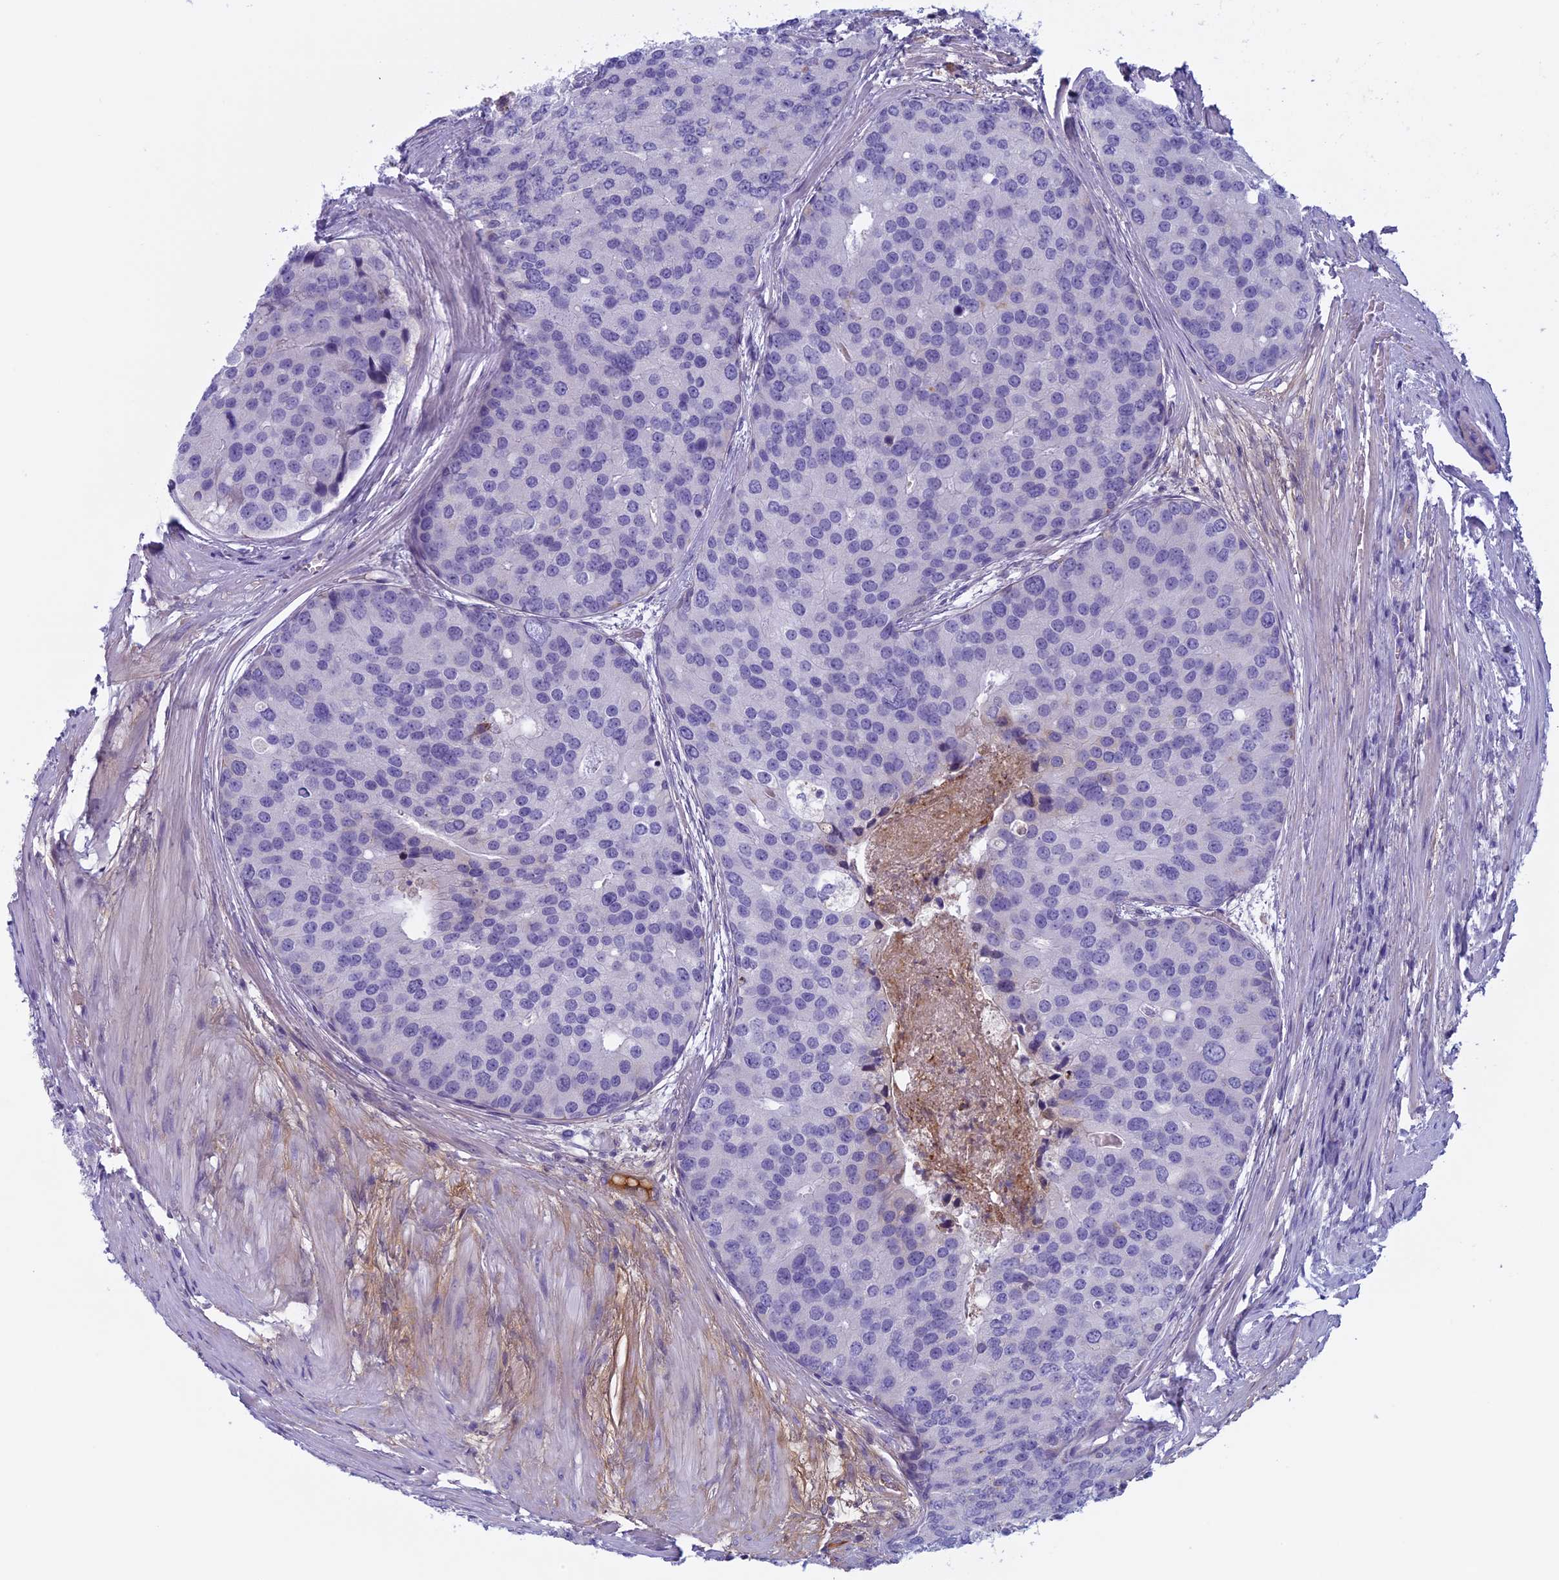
{"staining": {"intensity": "negative", "quantity": "none", "location": "none"}, "tissue": "prostate cancer", "cell_type": "Tumor cells", "image_type": "cancer", "snomed": [{"axis": "morphology", "description": "Adenocarcinoma, High grade"}, {"axis": "topography", "description": "Prostate"}], "caption": "There is no significant positivity in tumor cells of prostate high-grade adenocarcinoma.", "gene": "ANGPTL2", "patient": {"sex": "male", "age": 62}}